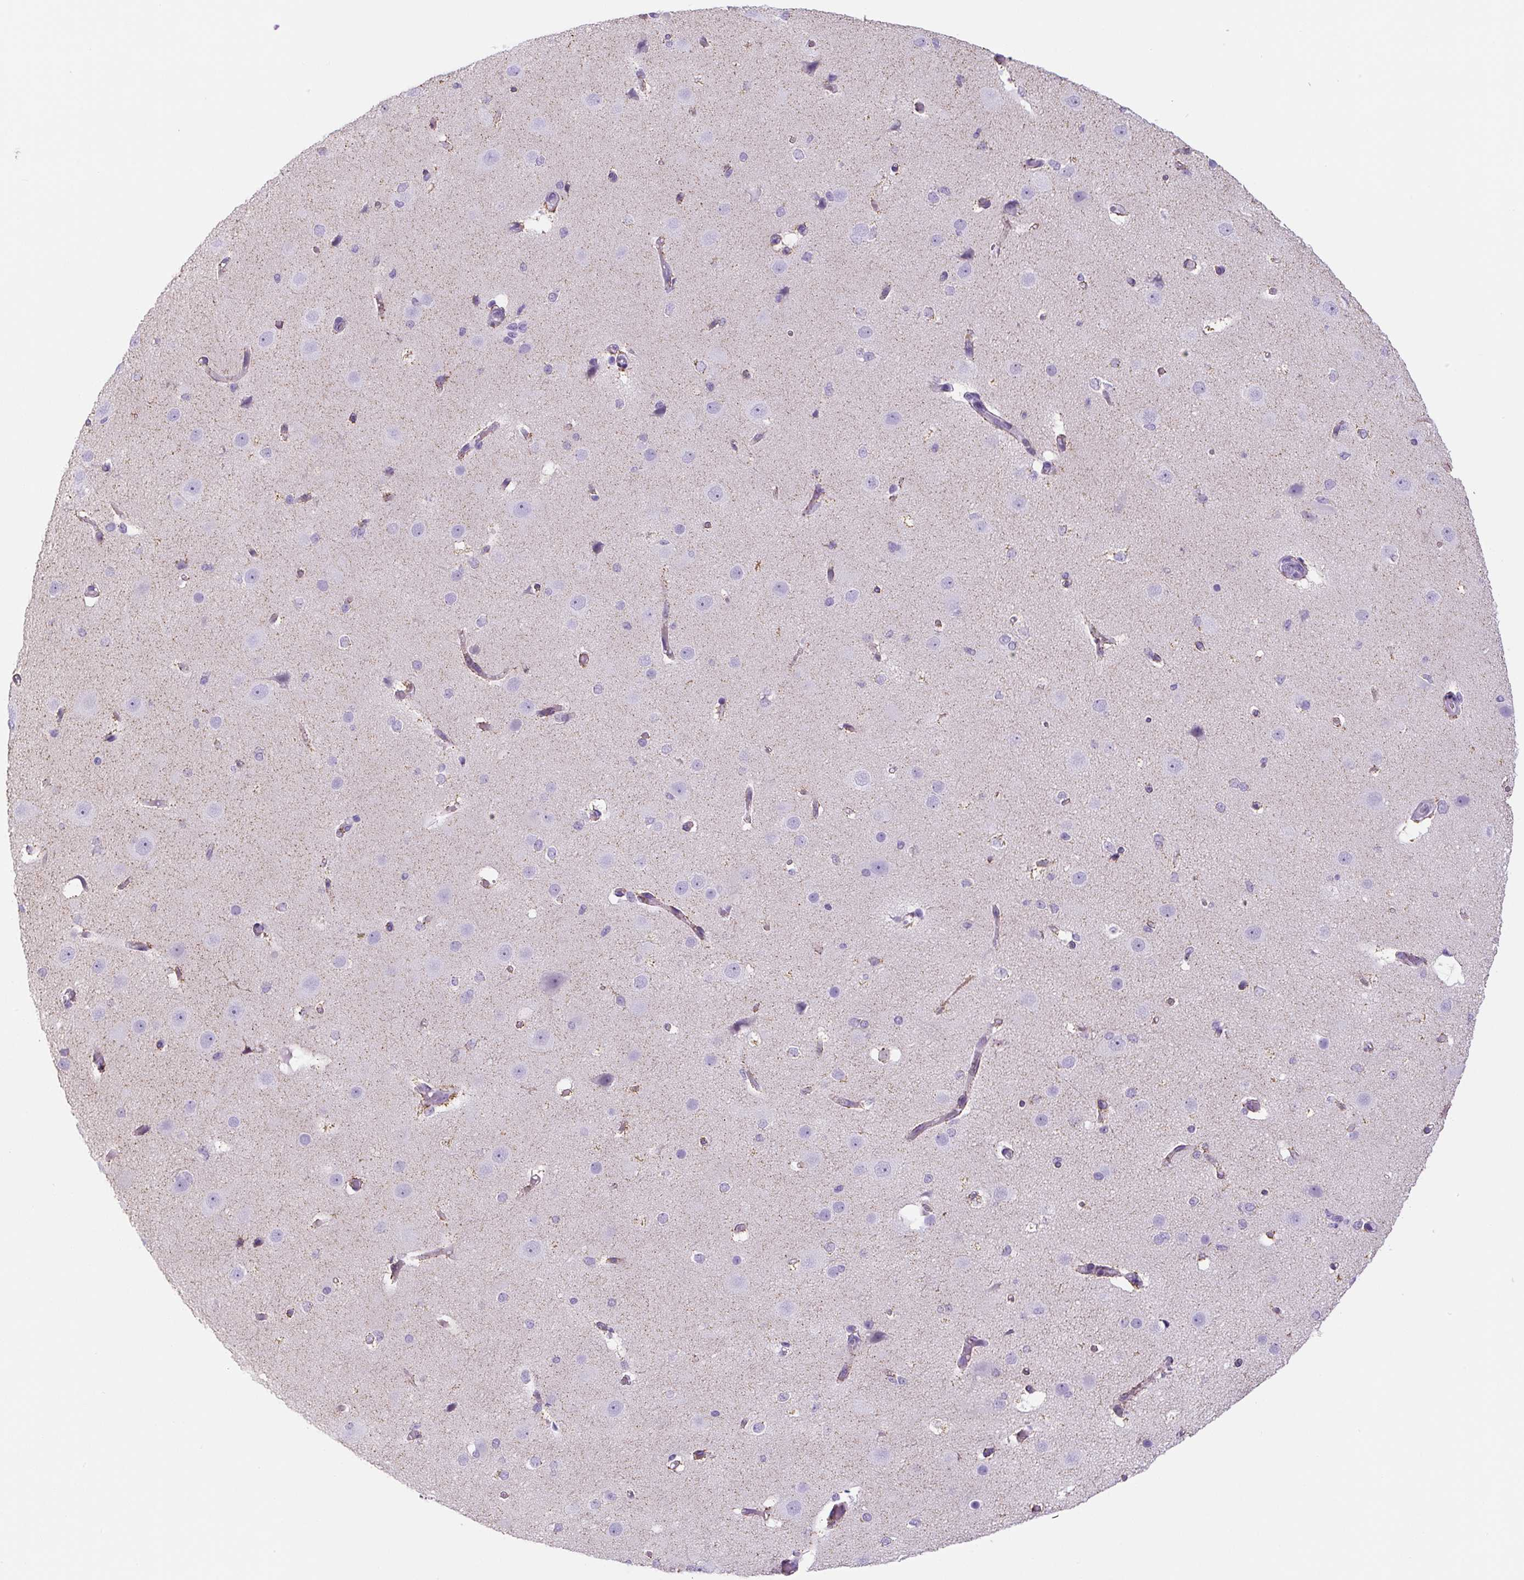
{"staining": {"intensity": "moderate", "quantity": "<25%", "location": "cytoplasmic/membranous"}, "tissue": "cerebral cortex", "cell_type": "Endothelial cells", "image_type": "normal", "snomed": [{"axis": "morphology", "description": "Normal tissue, NOS"}, {"axis": "morphology", "description": "Inflammation, NOS"}, {"axis": "topography", "description": "Cerebral cortex"}], "caption": "Immunohistochemistry (IHC) of normal human cerebral cortex shows low levels of moderate cytoplasmic/membranous staining in approximately <25% of endothelial cells. The protein of interest is shown in brown color, while the nuclei are stained blue.", "gene": "ADAMTS19", "patient": {"sex": "male", "age": 6}}